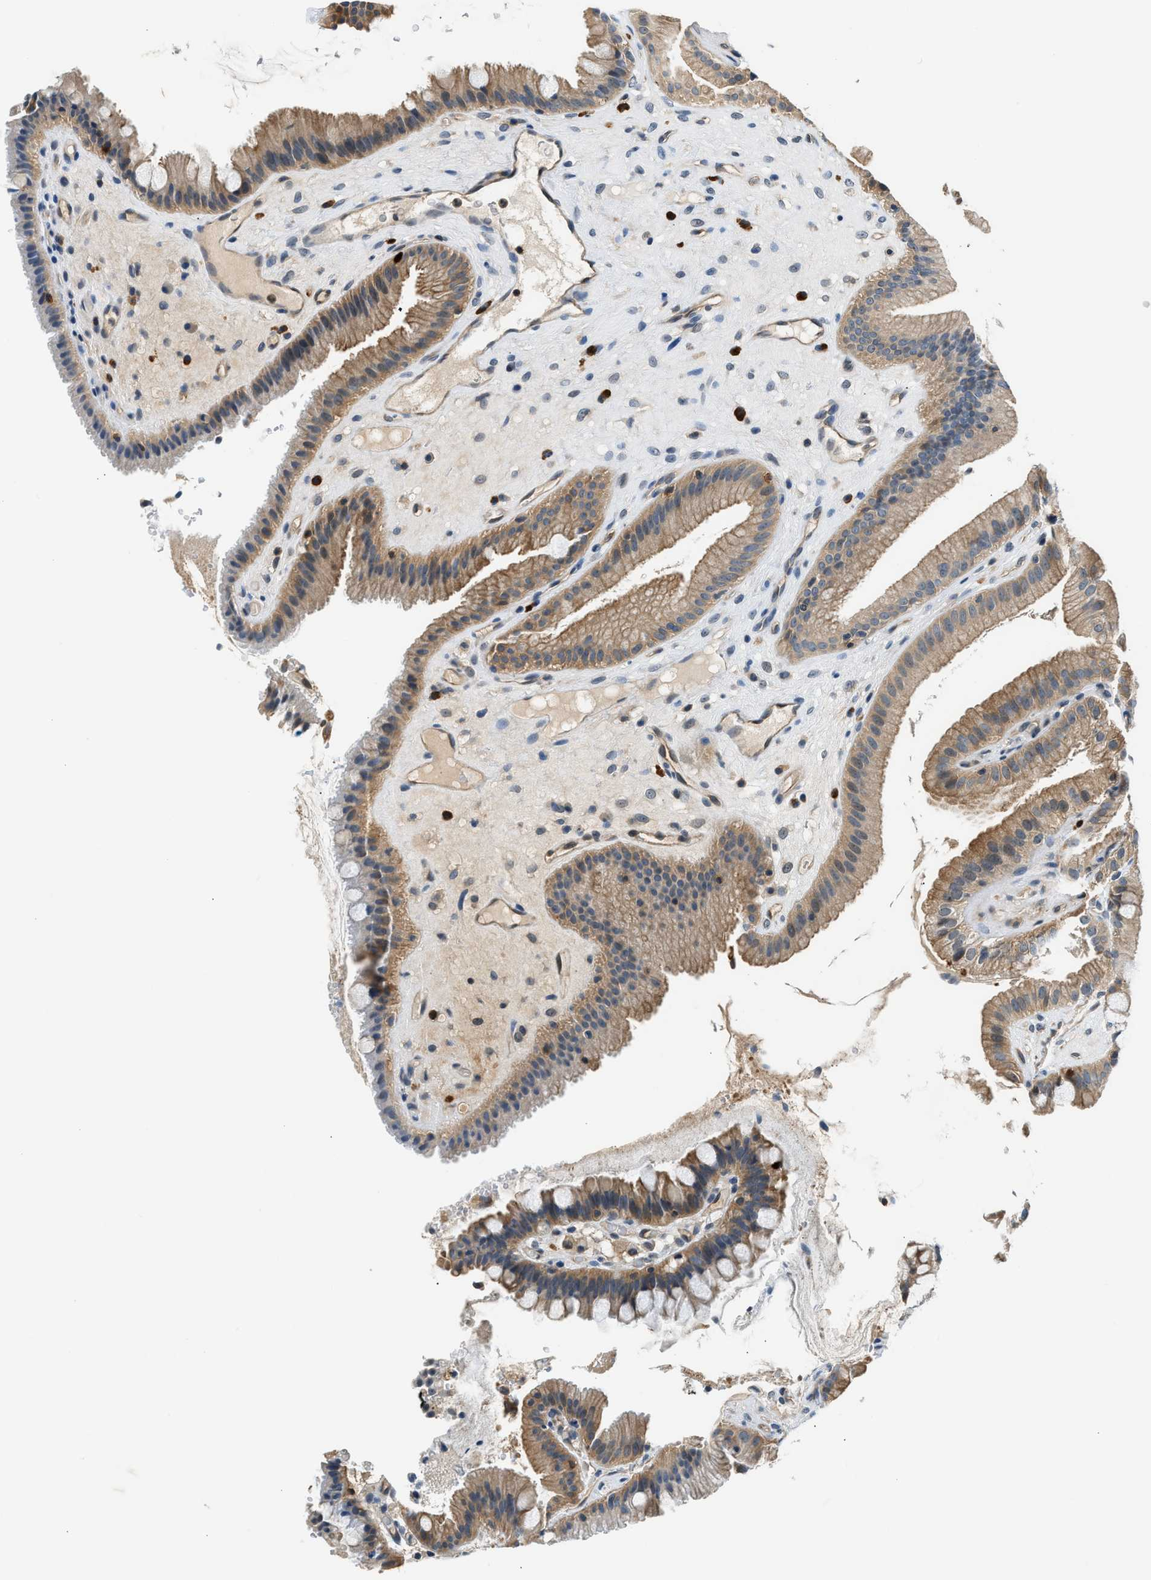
{"staining": {"intensity": "weak", "quantity": ">75%", "location": "cytoplasmic/membranous,nuclear"}, "tissue": "gallbladder", "cell_type": "Glandular cells", "image_type": "normal", "snomed": [{"axis": "morphology", "description": "Normal tissue, NOS"}, {"axis": "topography", "description": "Gallbladder"}], "caption": "Immunohistochemical staining of normal human gallbladder exhibits >75% levels of weak cytoplasmic/membranous,nuclear protein positivity in approximately >75% of glandular cells. The staining was performed using DAB to visualize the protein expression in brown, while the nuclei were stained in blue with hematoxylin (Magnification: 20x).", "gene": "CBLB", "patient": {"sex": "male", "age": 49}}